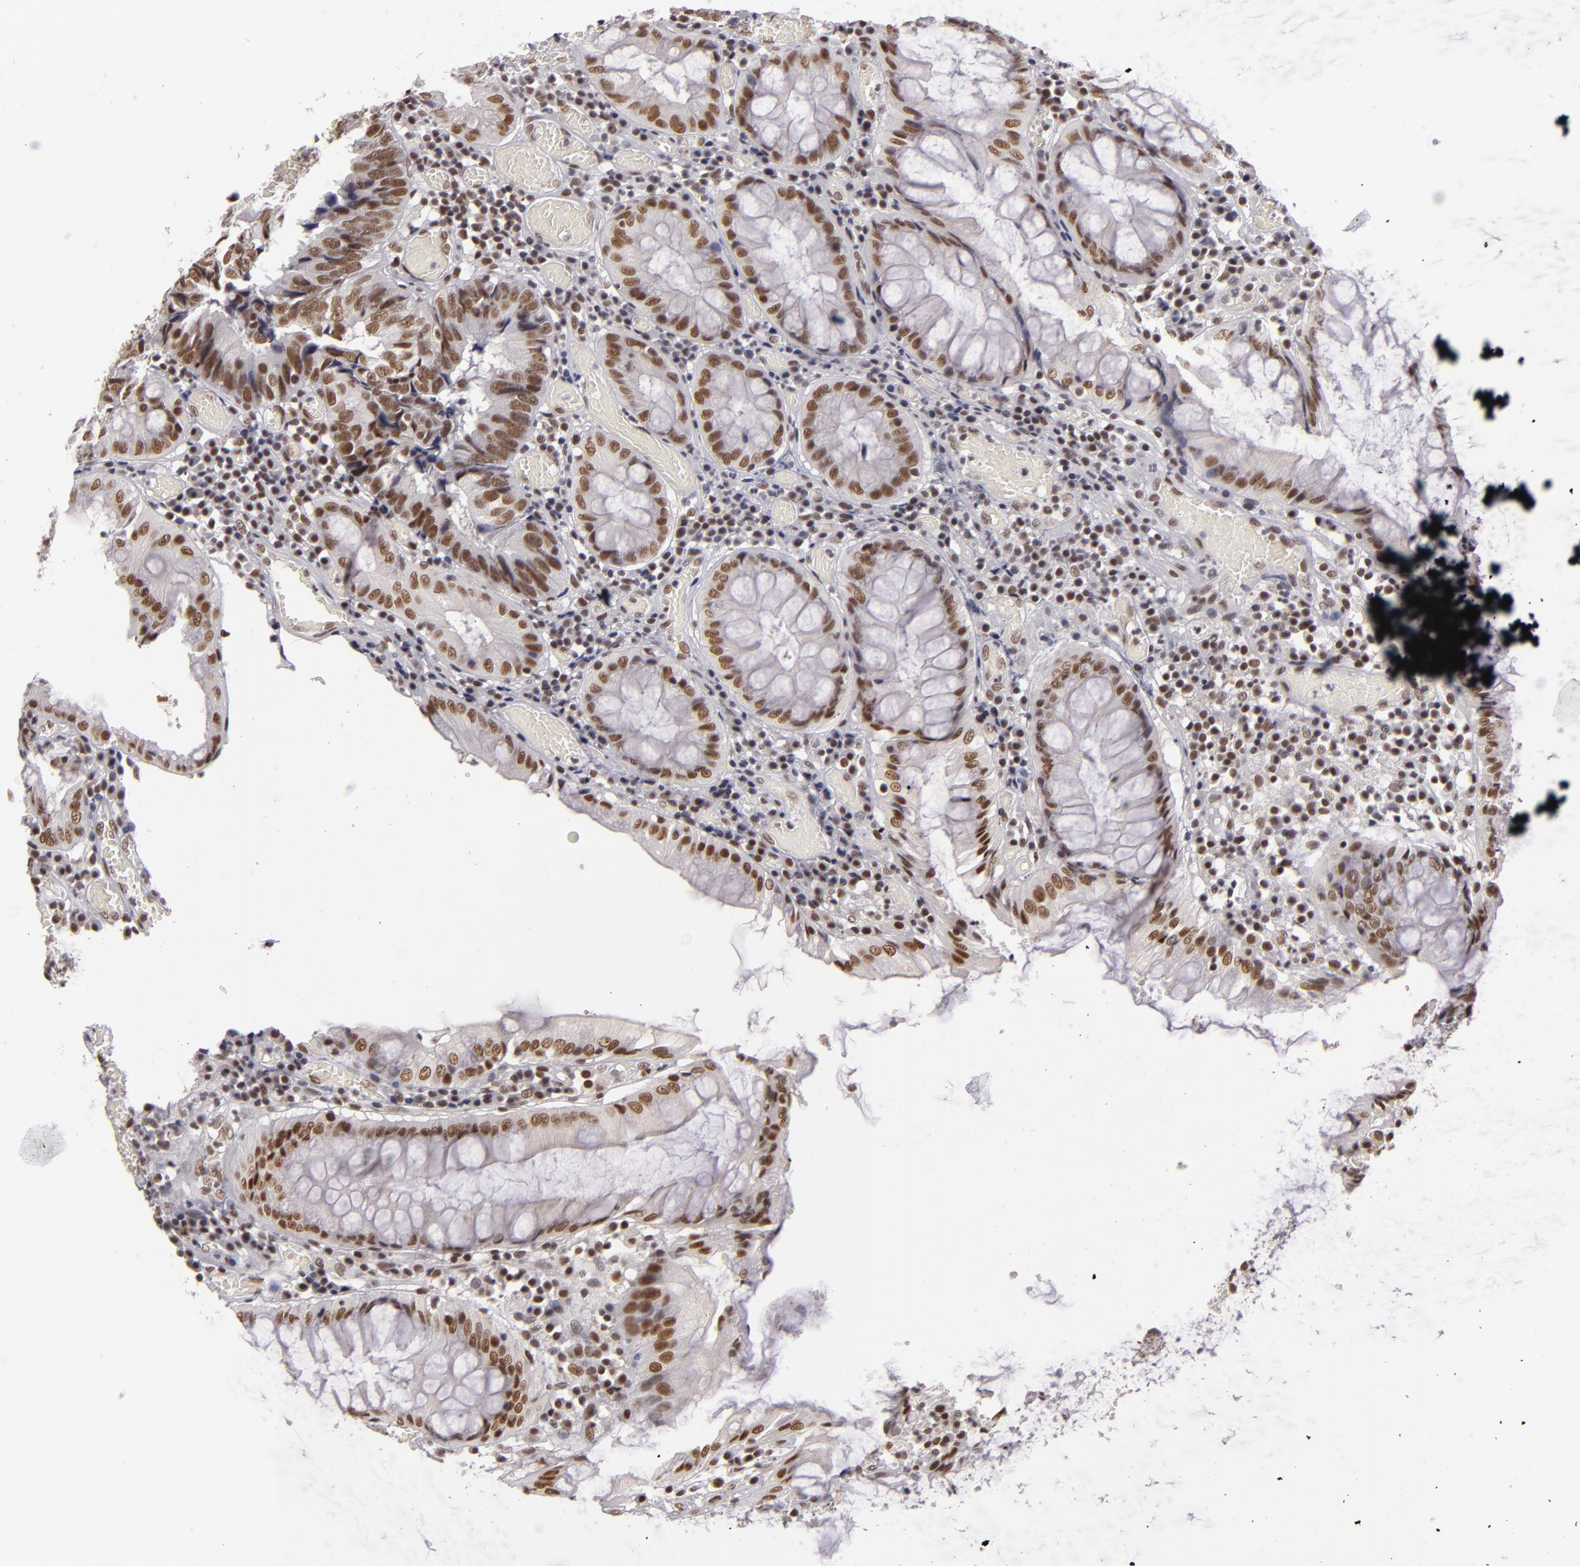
{"staining": {"intensity": "moderate", "quantity": ">75%", "location": "nuclear"}, "tissue": "colorectal cancer", "cell_type": "Tumor cells", "image_type": "cancer", "snomed": [{"axis": "morphology", "description": "Adenocarcinoma, NOS"}, {"axis": "topography", "description": "Rectum"}], "caption": "A brown stain labels moderate nuclear expression of a protein in colorectal cancer (adenocarcinoma) tumor cells.", "gene": "INTS6", "patient": {"sex": "female", "age": 98}}